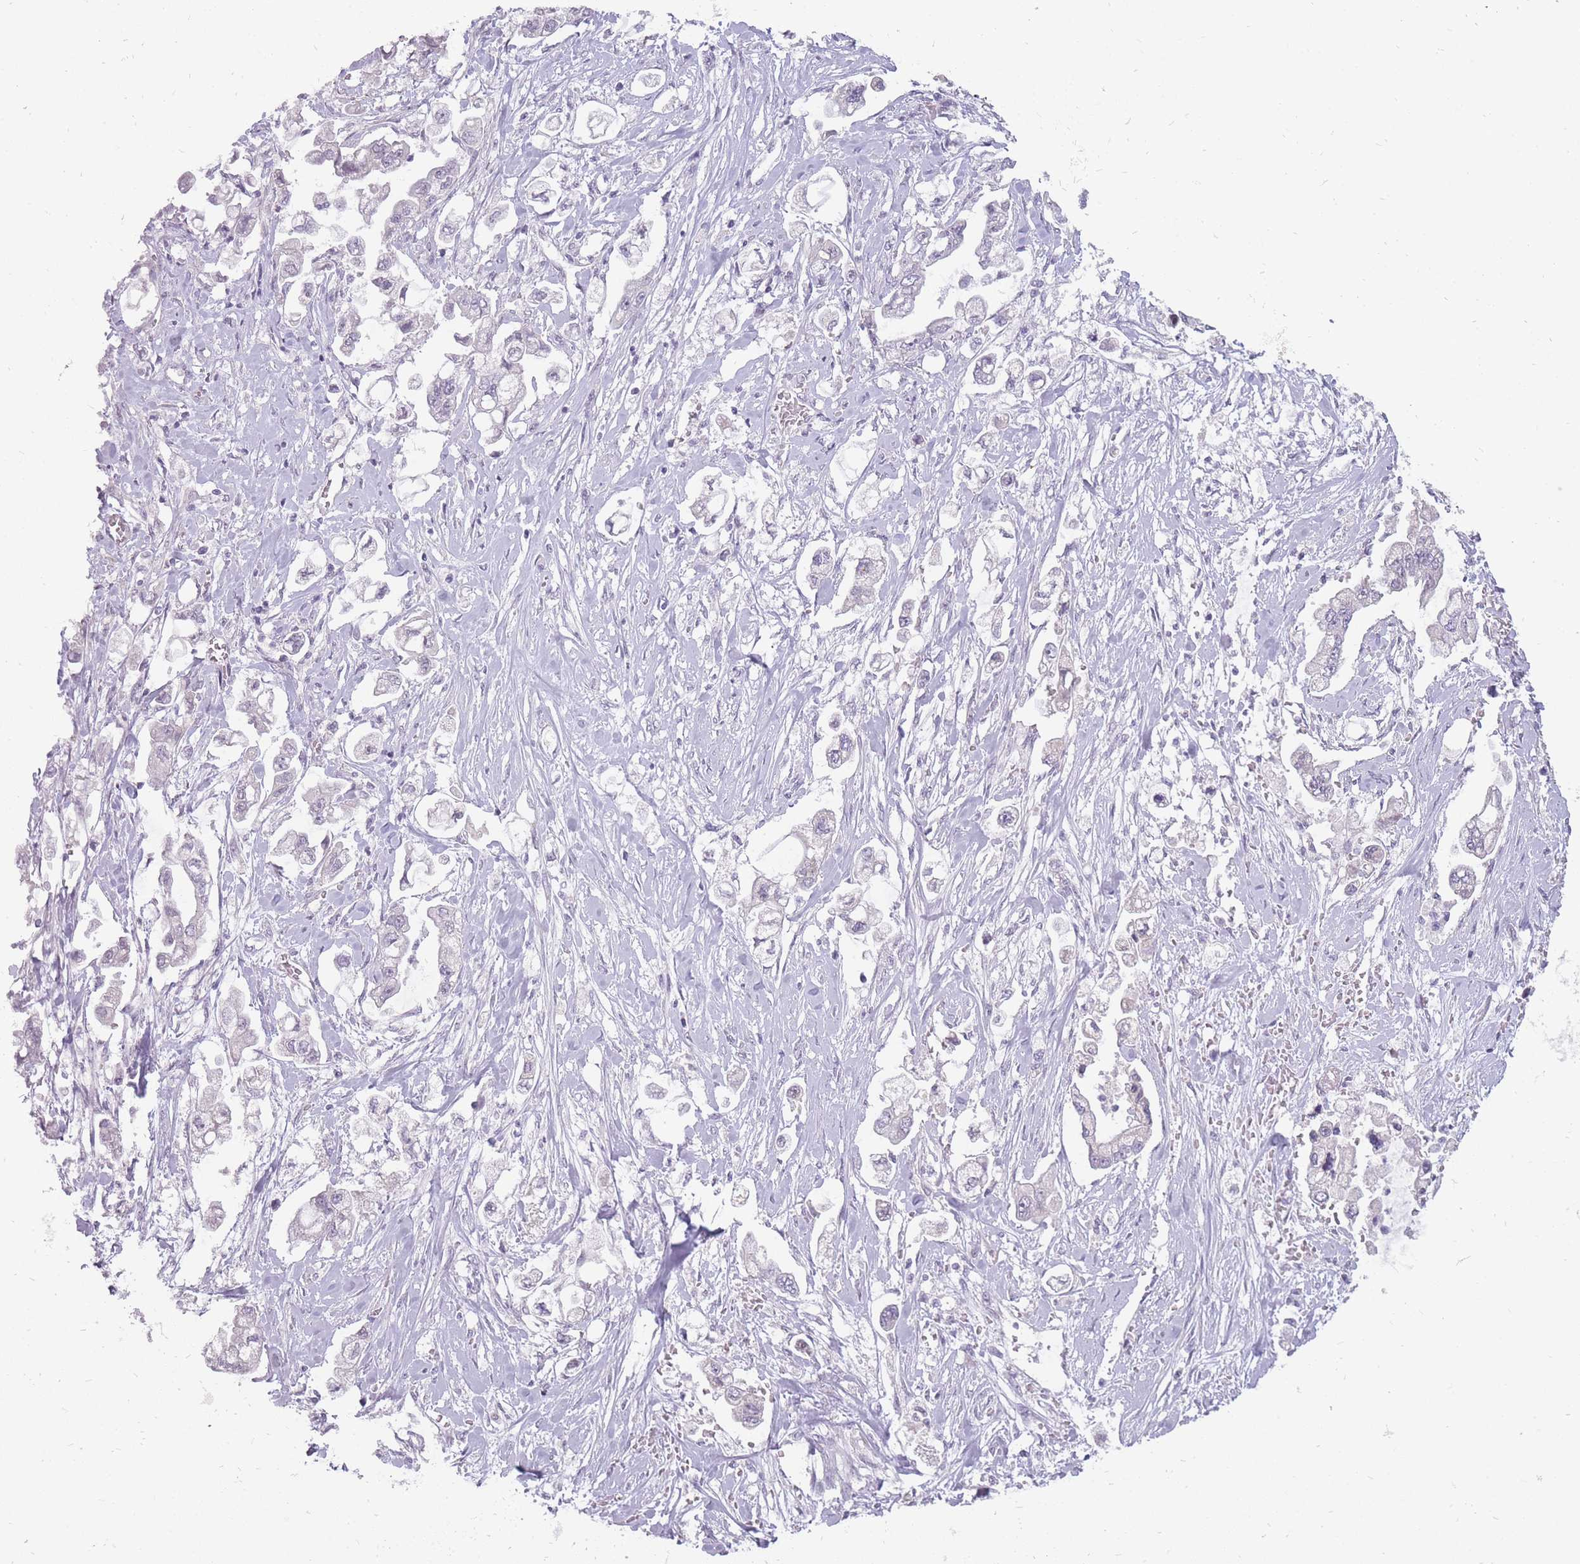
{"staining": {"intensity": "negative", "quantity": "none", "location": "none"}, "tissue": "stomach cancer", "cell_type": "Tumor cells", "image_type": "cancer", "snomed": [{"axis": "morphology", "description": "Adenocarcinoma, NOS"}, {"axis": "topography", "description": "Stomach"}], "caption": "Stomach cancer was stained to show a protein in brown. There is no significant positivity in tumor cells.", "gene": "POMZP3", "patient": {"sex": "male", "age": 62}}